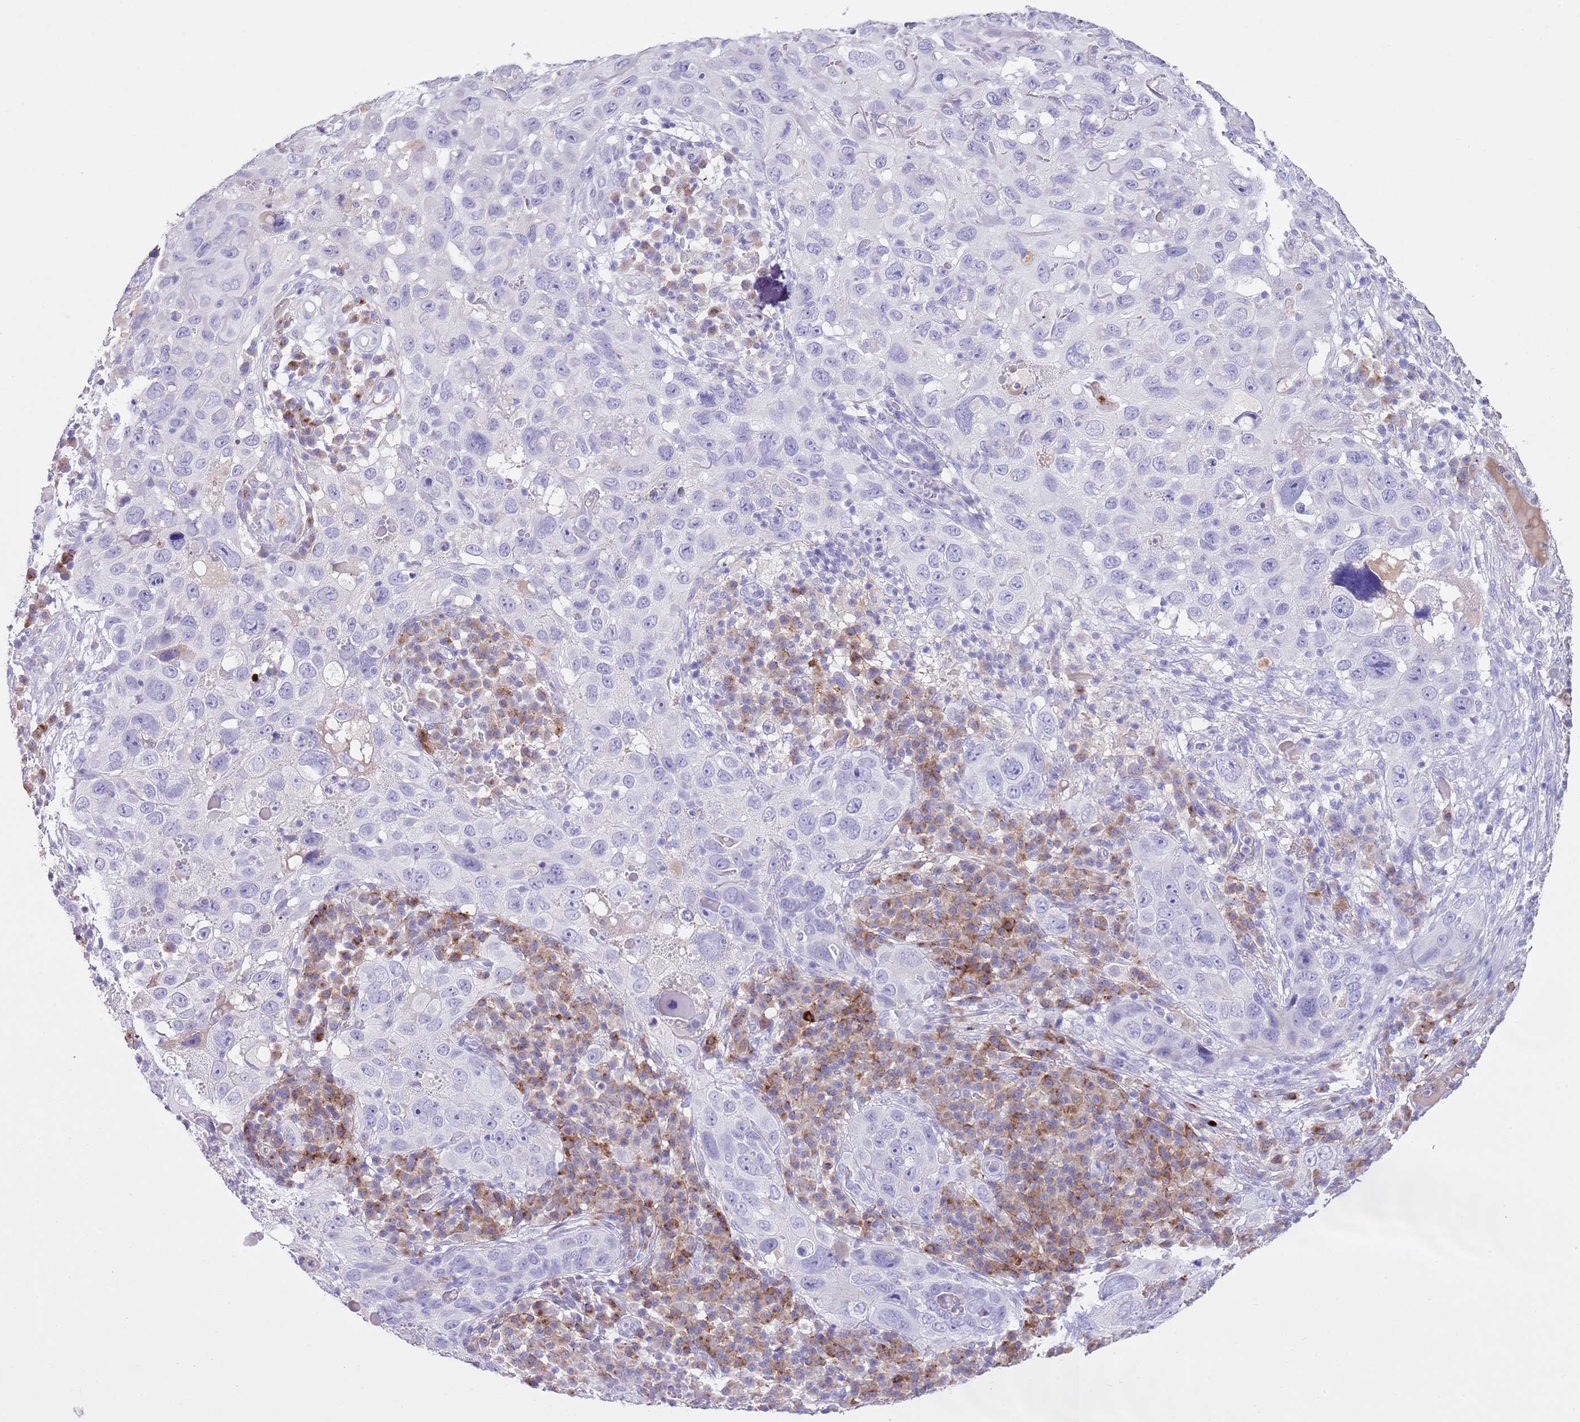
{"staining": {"intensity": "negative", "quantity": "none", "location": "none"}, "tissue": "skin cancer", "cell_type": "Tumor cells", "image_type": "cancer", "snomed": [{"axis": "morphology", "description": "Squamous cell carcinoma in situ, NOS"}, {"axis": "morphology", "description": "Squamous cell carcinoma, NOS"}, {"axis": "topography", "description": "Skin"}], "caption": "High power microscopy histopathology image of an immunohistochemistry (IHC) micrograph of skin cancer (squamous cell carcinoma in situ), revealing no significant expression in tumor cells.", "gene": "CLEC2A", "patient": {"sex": "male", "age": 93}}